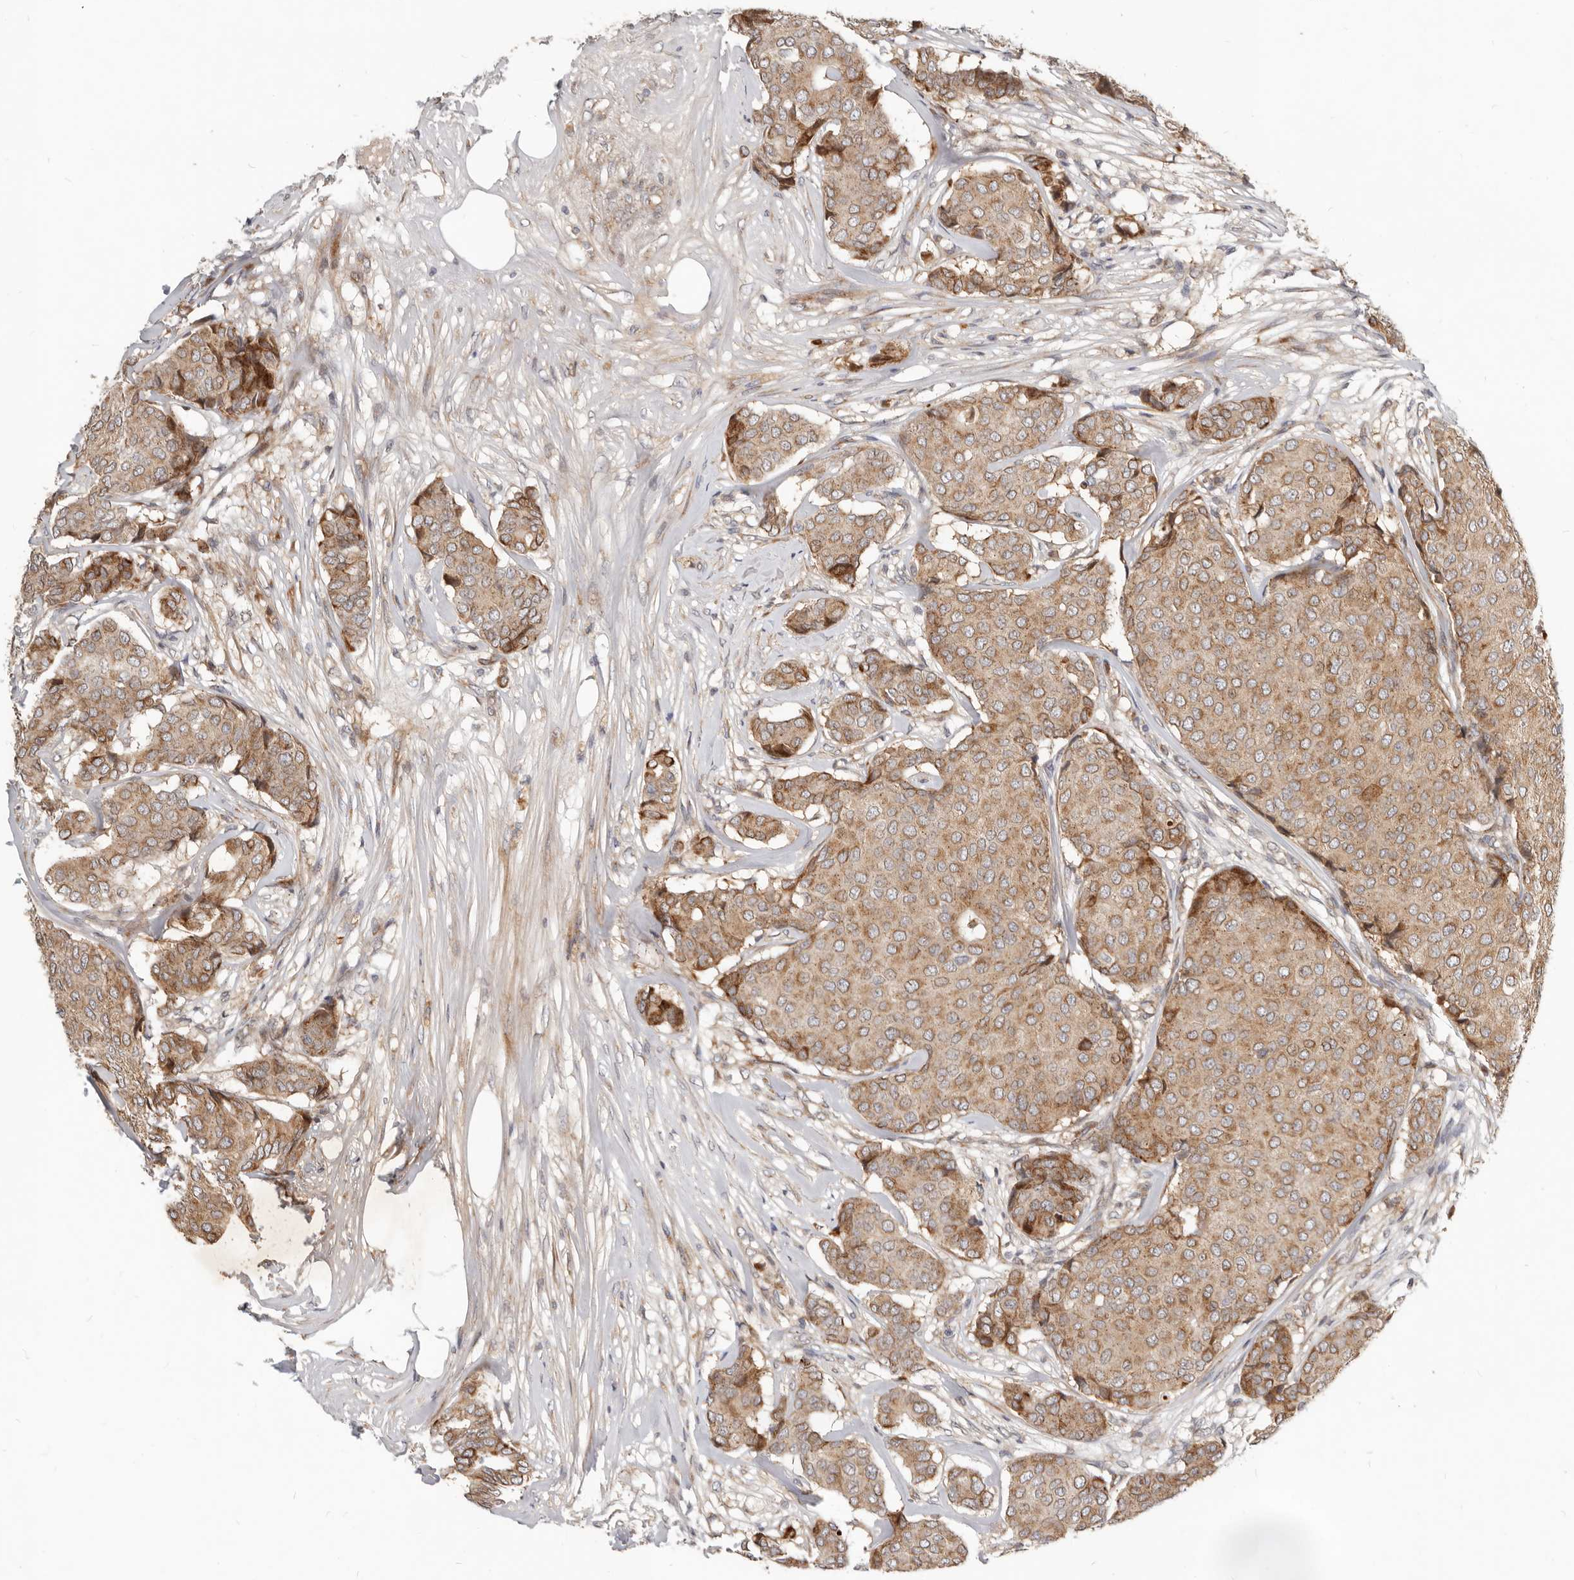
{"staining": {"intensity": "moderate", "quantity": ">75%", "location": "cytoplasmic/membranous"}, "tissue": "breast cancer", "cell_type": "Tumor cells", "image_type": "cancer", "snomed": [{"axis": "morphology", "description": "Duct carcinoma"}, {"axis": "topography", "description": "Breast"}], "caption": "Human breast infiltrating ductal carcinoma stained with a protein marker demonstrates moderate staining in tumor cells.", "gene": "NPY4R", "patient": {"sex": "female", "age": 75}}